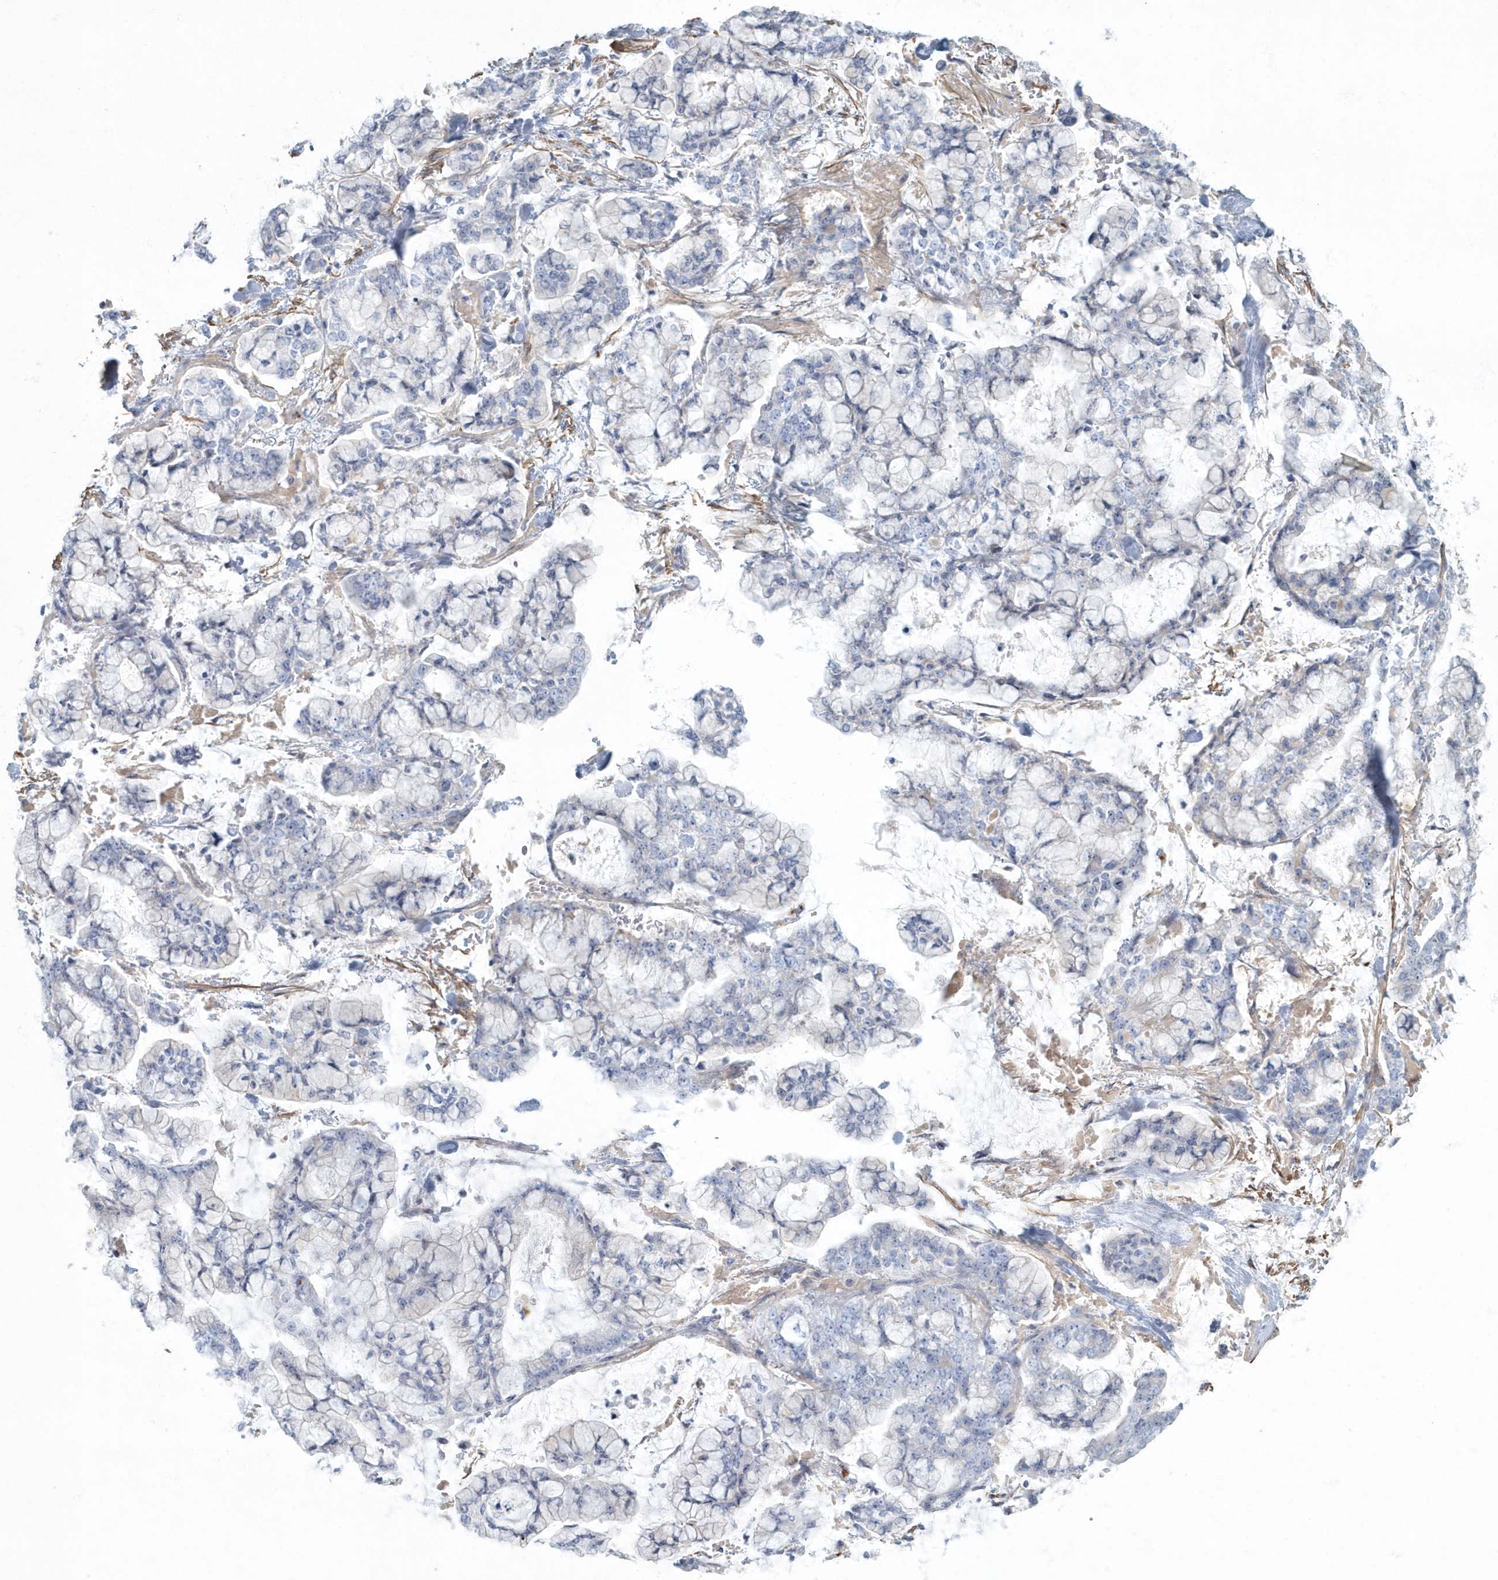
{"staining": {"intensity": "negative", "quantity": "none", "location": "none"}, "tissue": "stomach cancer", "cell_type": "Tumor cells", "image_type": "cancer", "snomed": [{"axis": "morphology", "description": "Normal tissue, NOS"}, {"axis": "morphology", "description": "Adenocarcinoma, NOS"}, {"axis": "topography", "description": "Stomach, upper"}, {"axis": "topography", "description": "Stomach"}], "caption": "Immunohistochemistry (IHC) of adenocarcinoma (stomach) demonstrates no positivity in tumor cells.", "gene": "MYOT", "patient": {"sex": "male", "age": 76}}